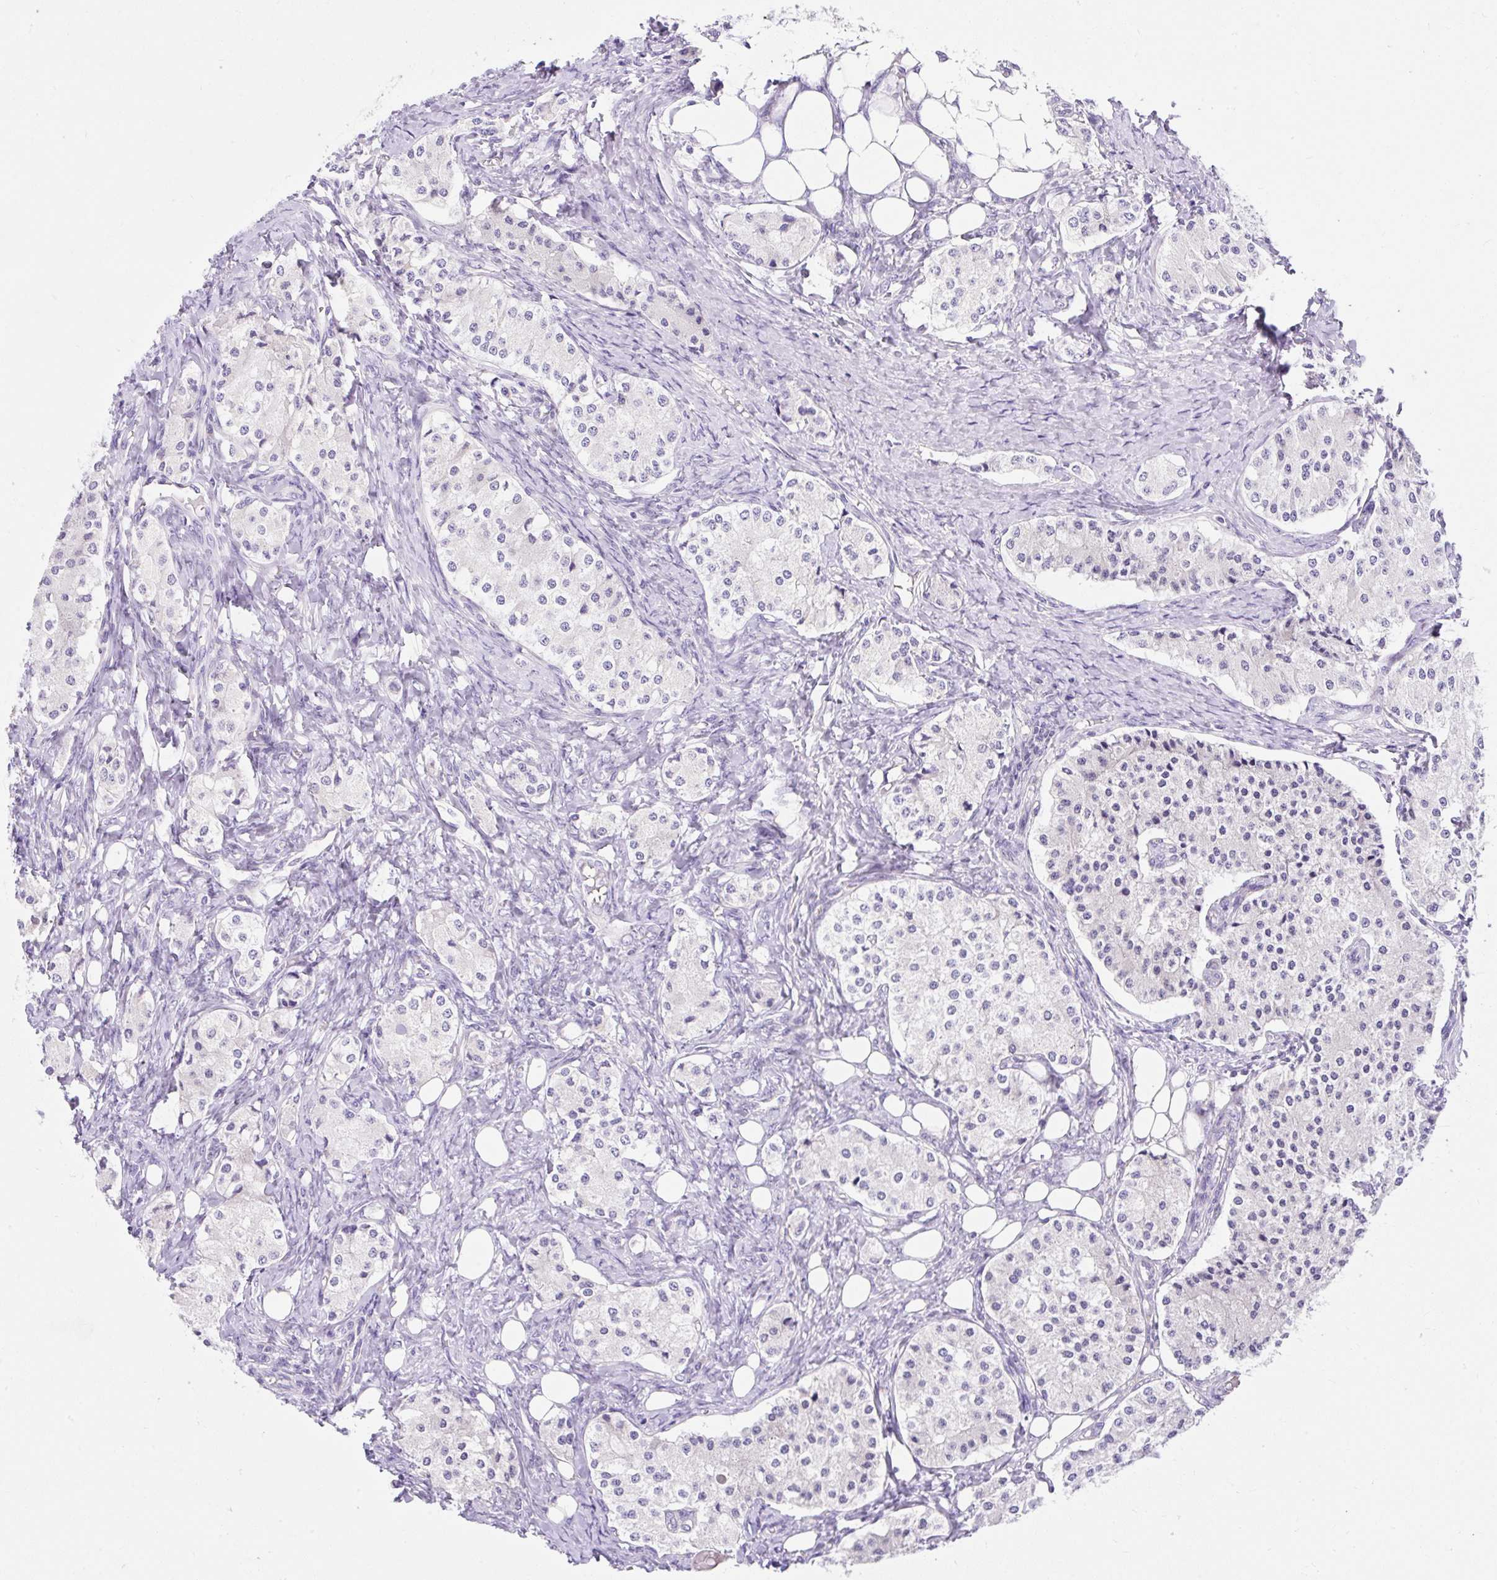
{"staining": {"intensity": "negative", "quantity": "none", "location": "none"}, "tissue": "carcinoid", "cell_type": "Tumor cells", "image_type": "cancer", "snomed": [{"axis": "morphology", "description": "Carcinoid, malignant, NOS"}, {"axis": "topography", "description": "Colon"}], "caption": "This is a photomicrograph of immunohistochemistry (IHC) staining of malignant carcinoid, which shows no expression in tumor cells. (Brightfield microscopy of DAB (3,3'-diaminobenzidine) immunohistochemistry at high magnification).", "gene": "GOLGA8A", "patient": {"sex": "female", "age": 52}}